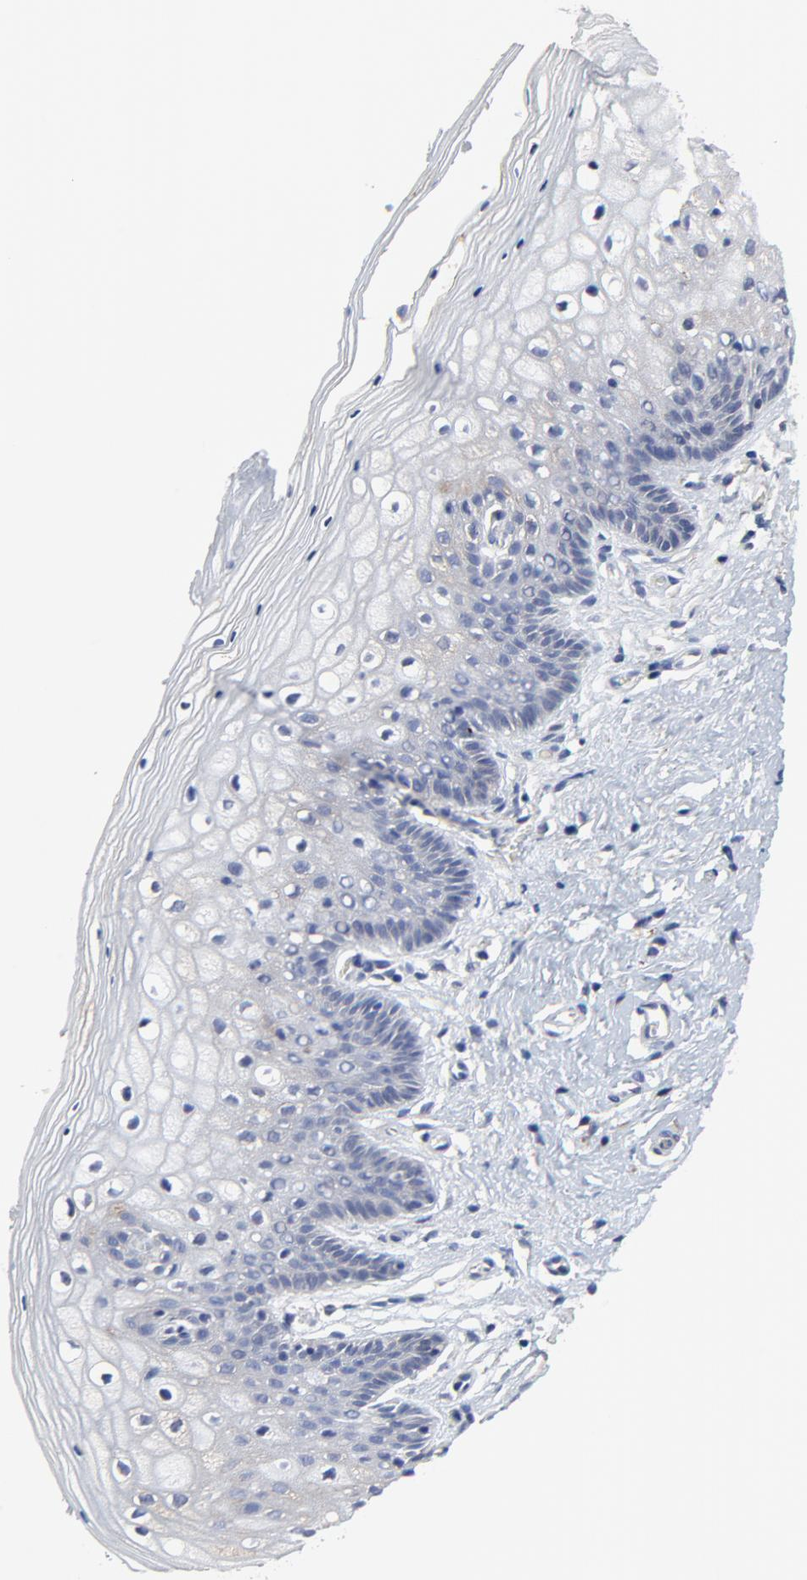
{"staining": {"intensity": "negative", "quantity": "none", "location": "none"}, "tissue": "vagina", "cell_type": "Squamous epithelial cells", "image_type": "normal", "snomed": [{"axis": "morphology", "description": "Normal tissue, NOS"}, {"axis": "topography", "description": "Vagina"}], "caption": "High power microscopy micrograph of an immunohistochemistry (IHC) photomicrograph of normal vagina, revealing no significant expression in squamous epithelial cells.", "gene": "NXF3", "patient": {"sex": "female", "age": 46}}